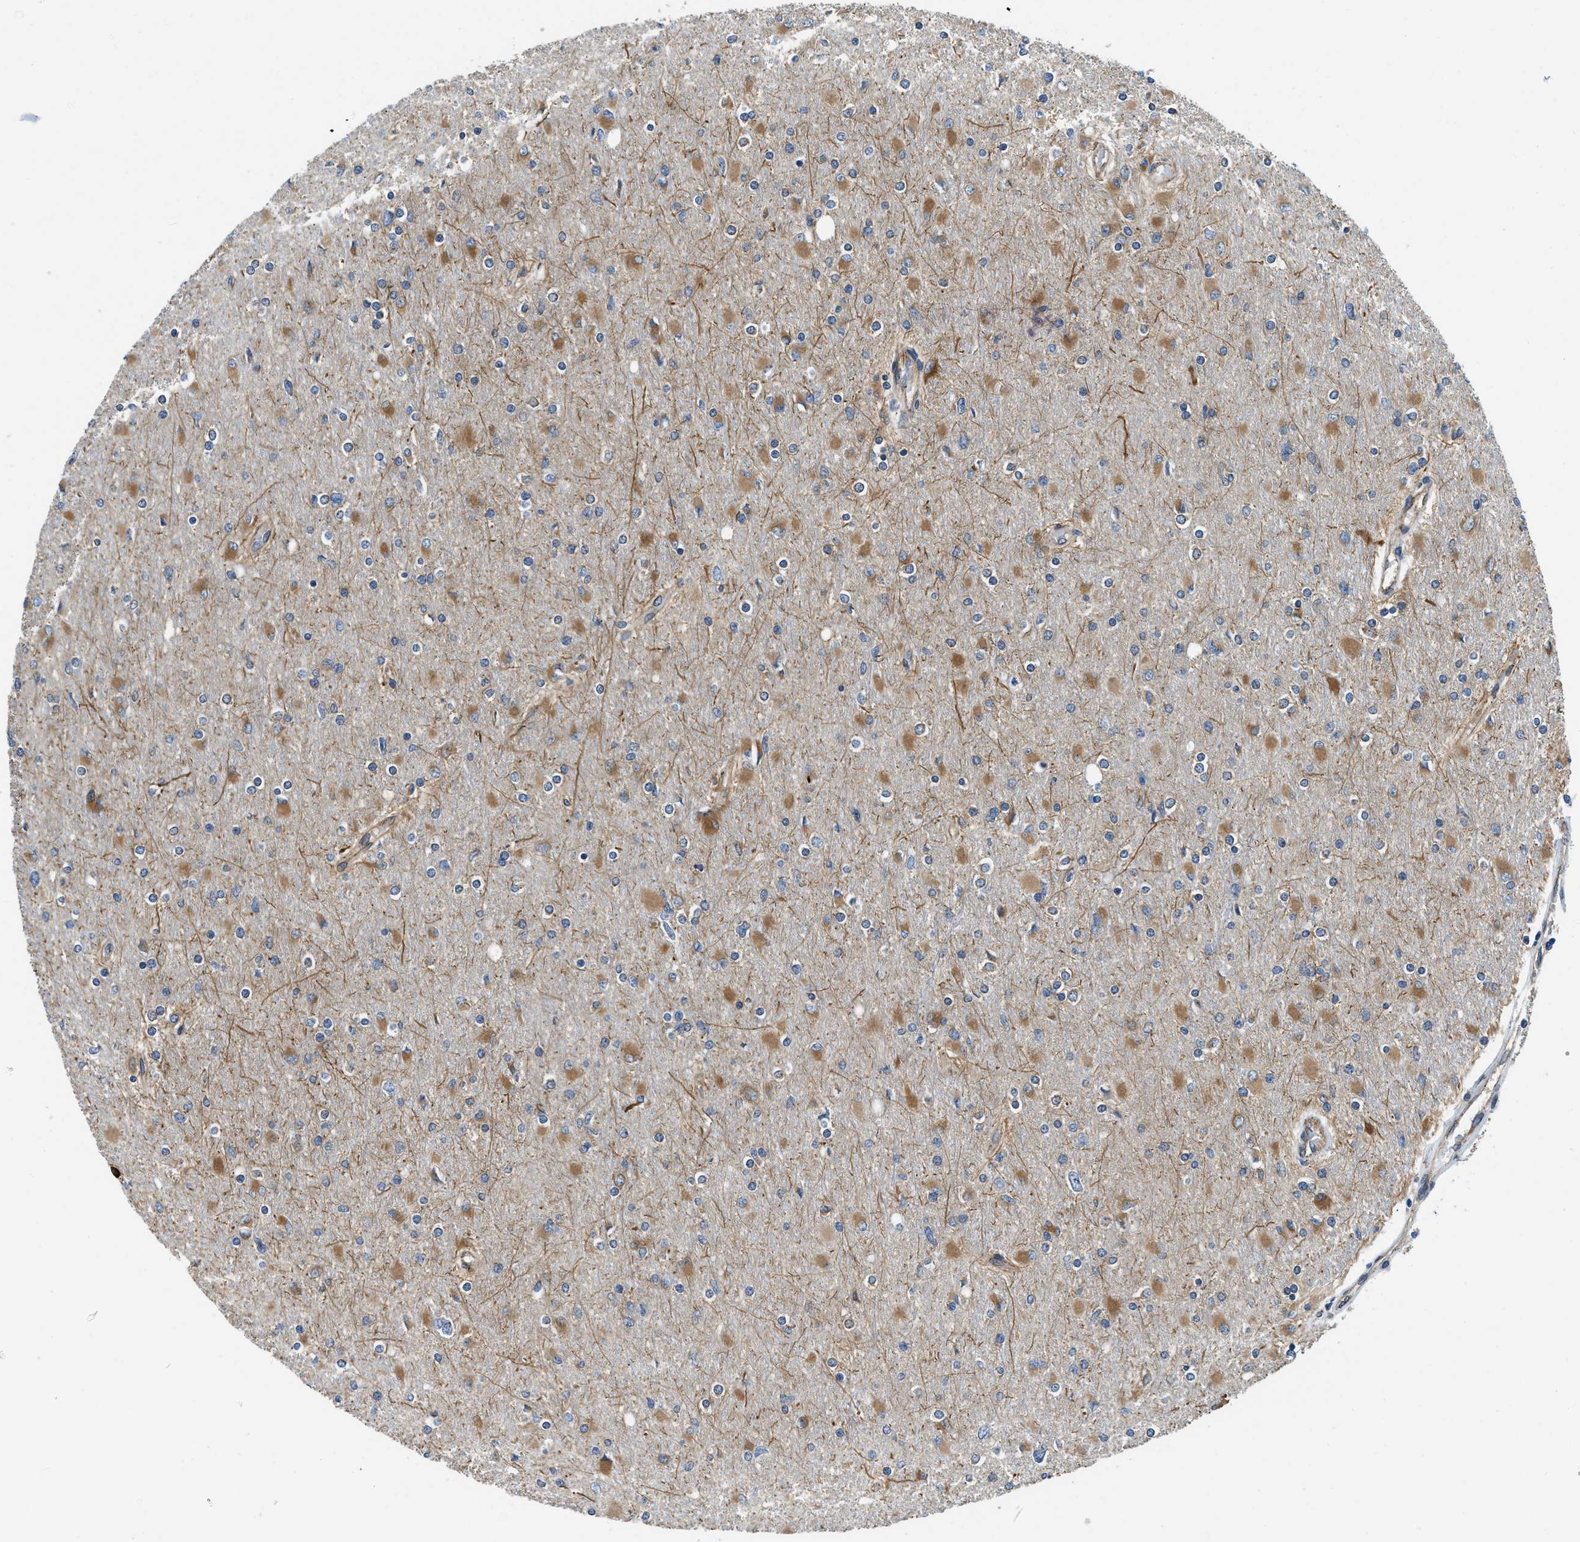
{"staining": {"intensity": "moderate", "quantity": "25%-75%", "location": "cytoplasmic/membranous"}, "tissue": "glioma", "cell_type": "Tumor cells", "image_type": "cancer", "snomed": [{"axis": "morphology", "description": "Glioma, malignant, High grade"}, {"axis": "topography", "description": "Cerebral cortex"}], "caption": "A micrograph showing moderate cytoplasmic/membranous expression in approximately 25%-75% of tumor cells in glioma, as visualized by brown immunohistochemical staining.", "gene": "HSD17B12", "patient": {"sex": "female", "age": 36}}